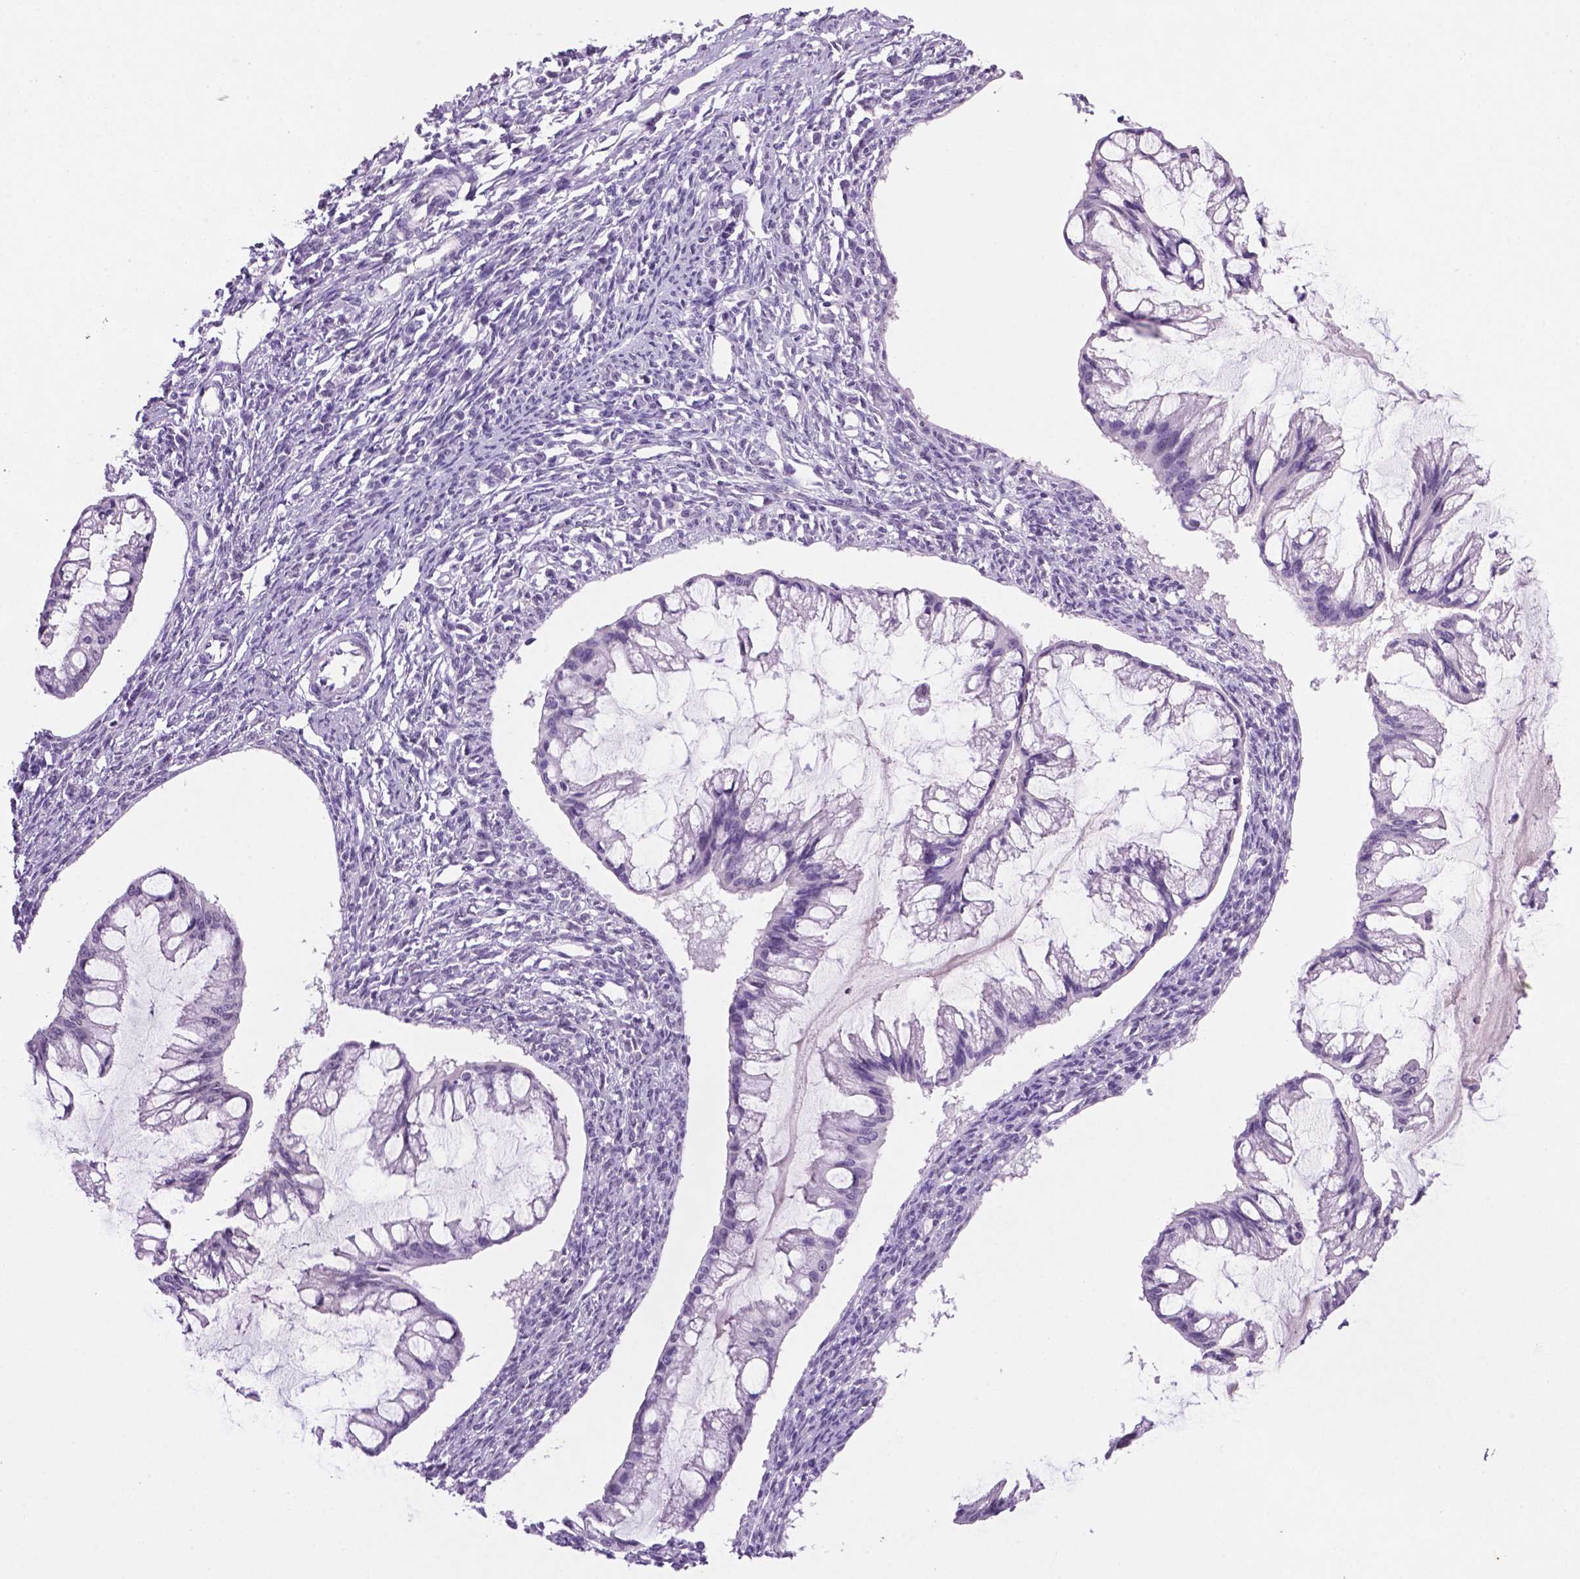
{"staining": {"intensity": "negative", "quantity": "none", "location": "none"}, "tissue": "ovarian cancer", "cell_type": "Tumor cells", "image_type": "cancer", "snomed": [{"axis": "morphology", "description": "Cystadenocarcinoma, mucinous, NOS"}, {"axis": "topography", "description": "Ovary"}], "caption": "The photomicrograph demonstrates no staining of tumor cells in ovarian cancer.", "gene": "C18orf21", "patient": {"sex": "female", "age": 73}}